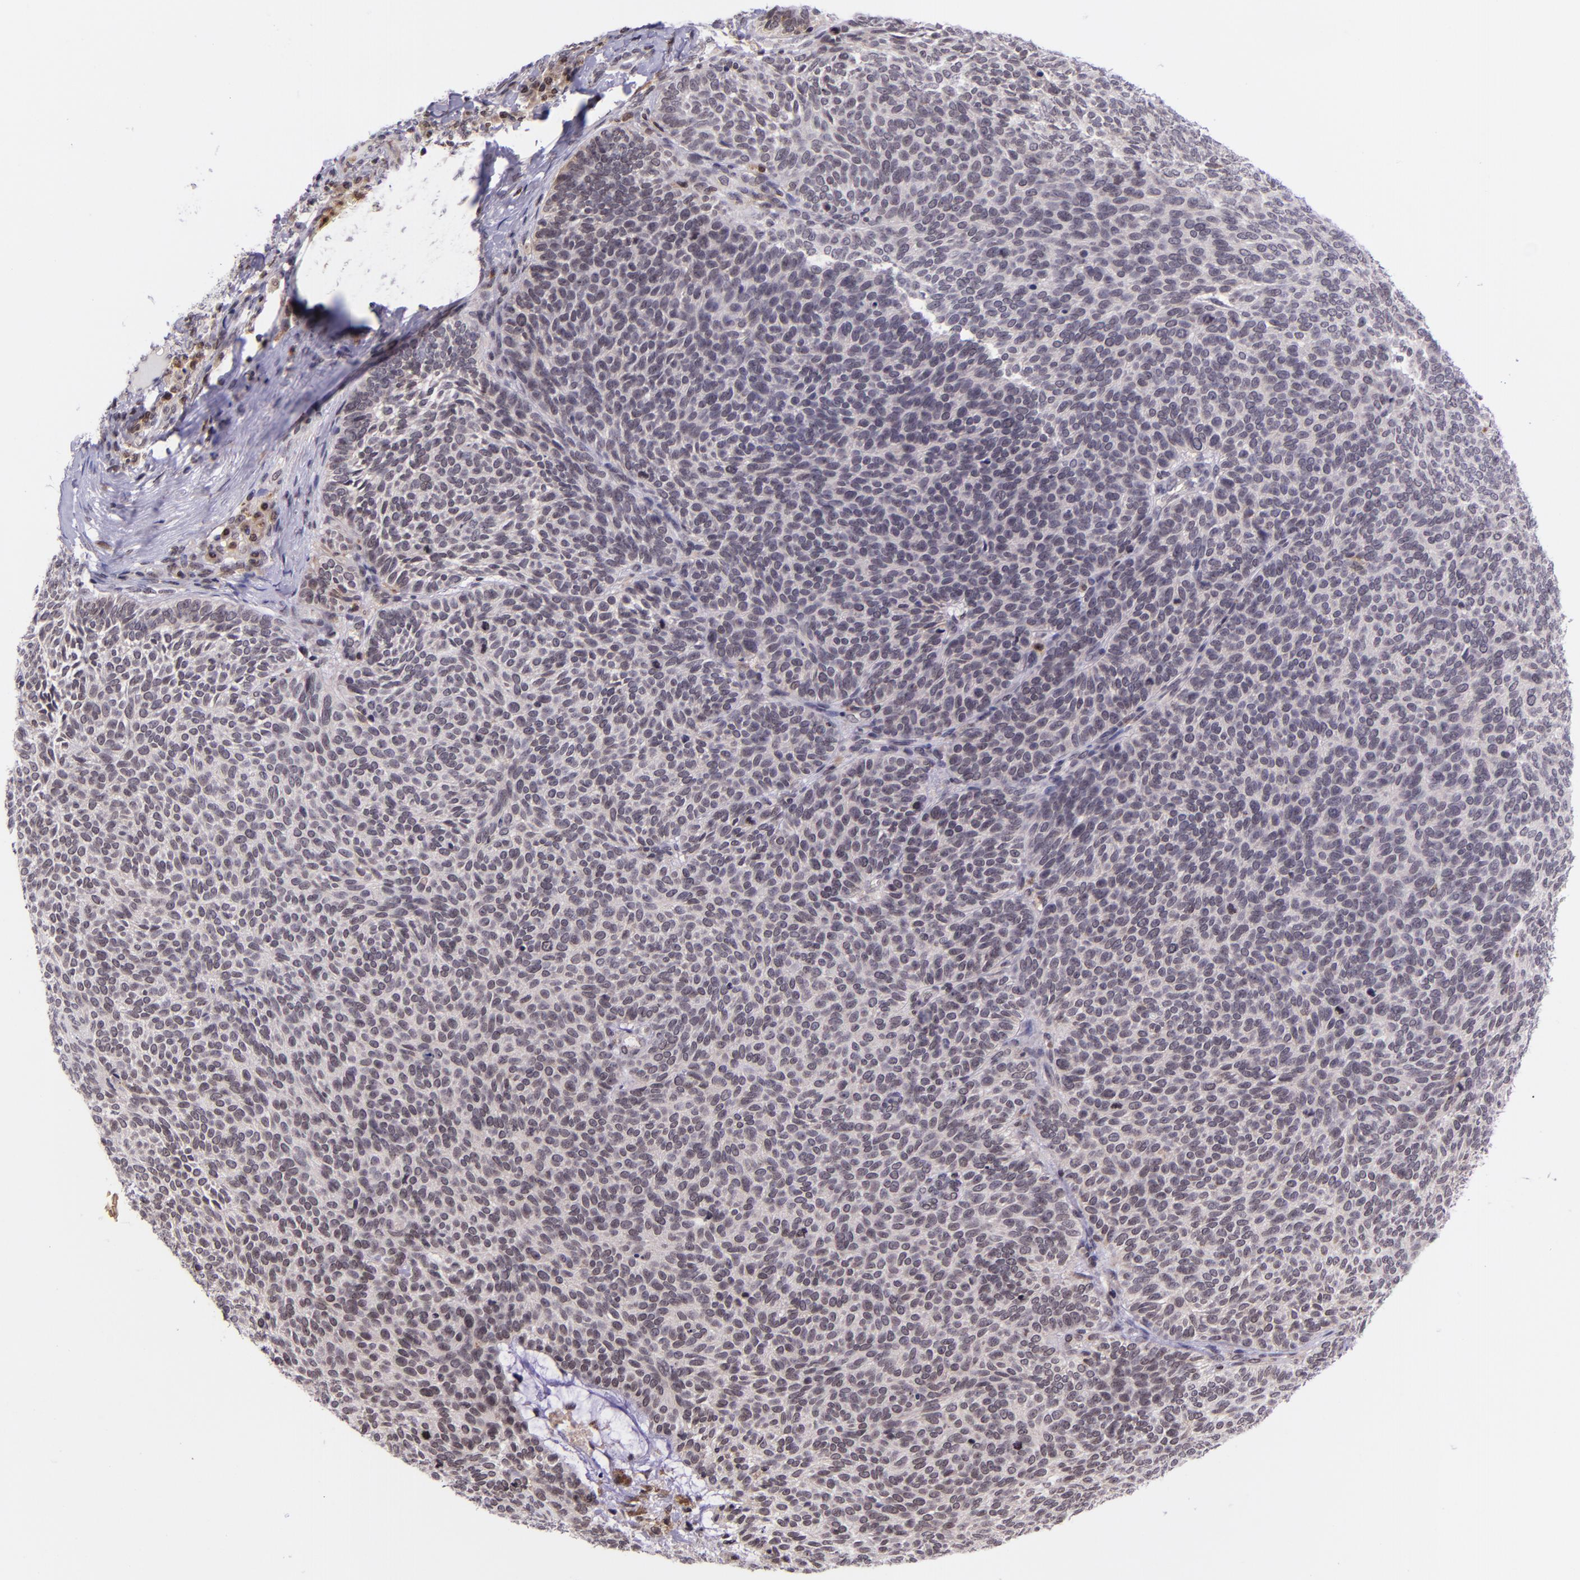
{"staining": {"intensity": "negative", "quantity": "none", "location": "none"}, "tissue": "skin cancer", "cell_type": "Tumor cells", "image_type": "cancer", "snomed": [{"axis": "morphology", "description": "Basal cell carcinoma"}, {"axis": "topography", "description": "Skin"}], "caption": "A micrograph of skin cancer (basal cell carcinoma) stained for a protein demonstrates no brown staining in tumor cells.", "gene": "SELL", "patient": {"sex": "male", "age": 63}}